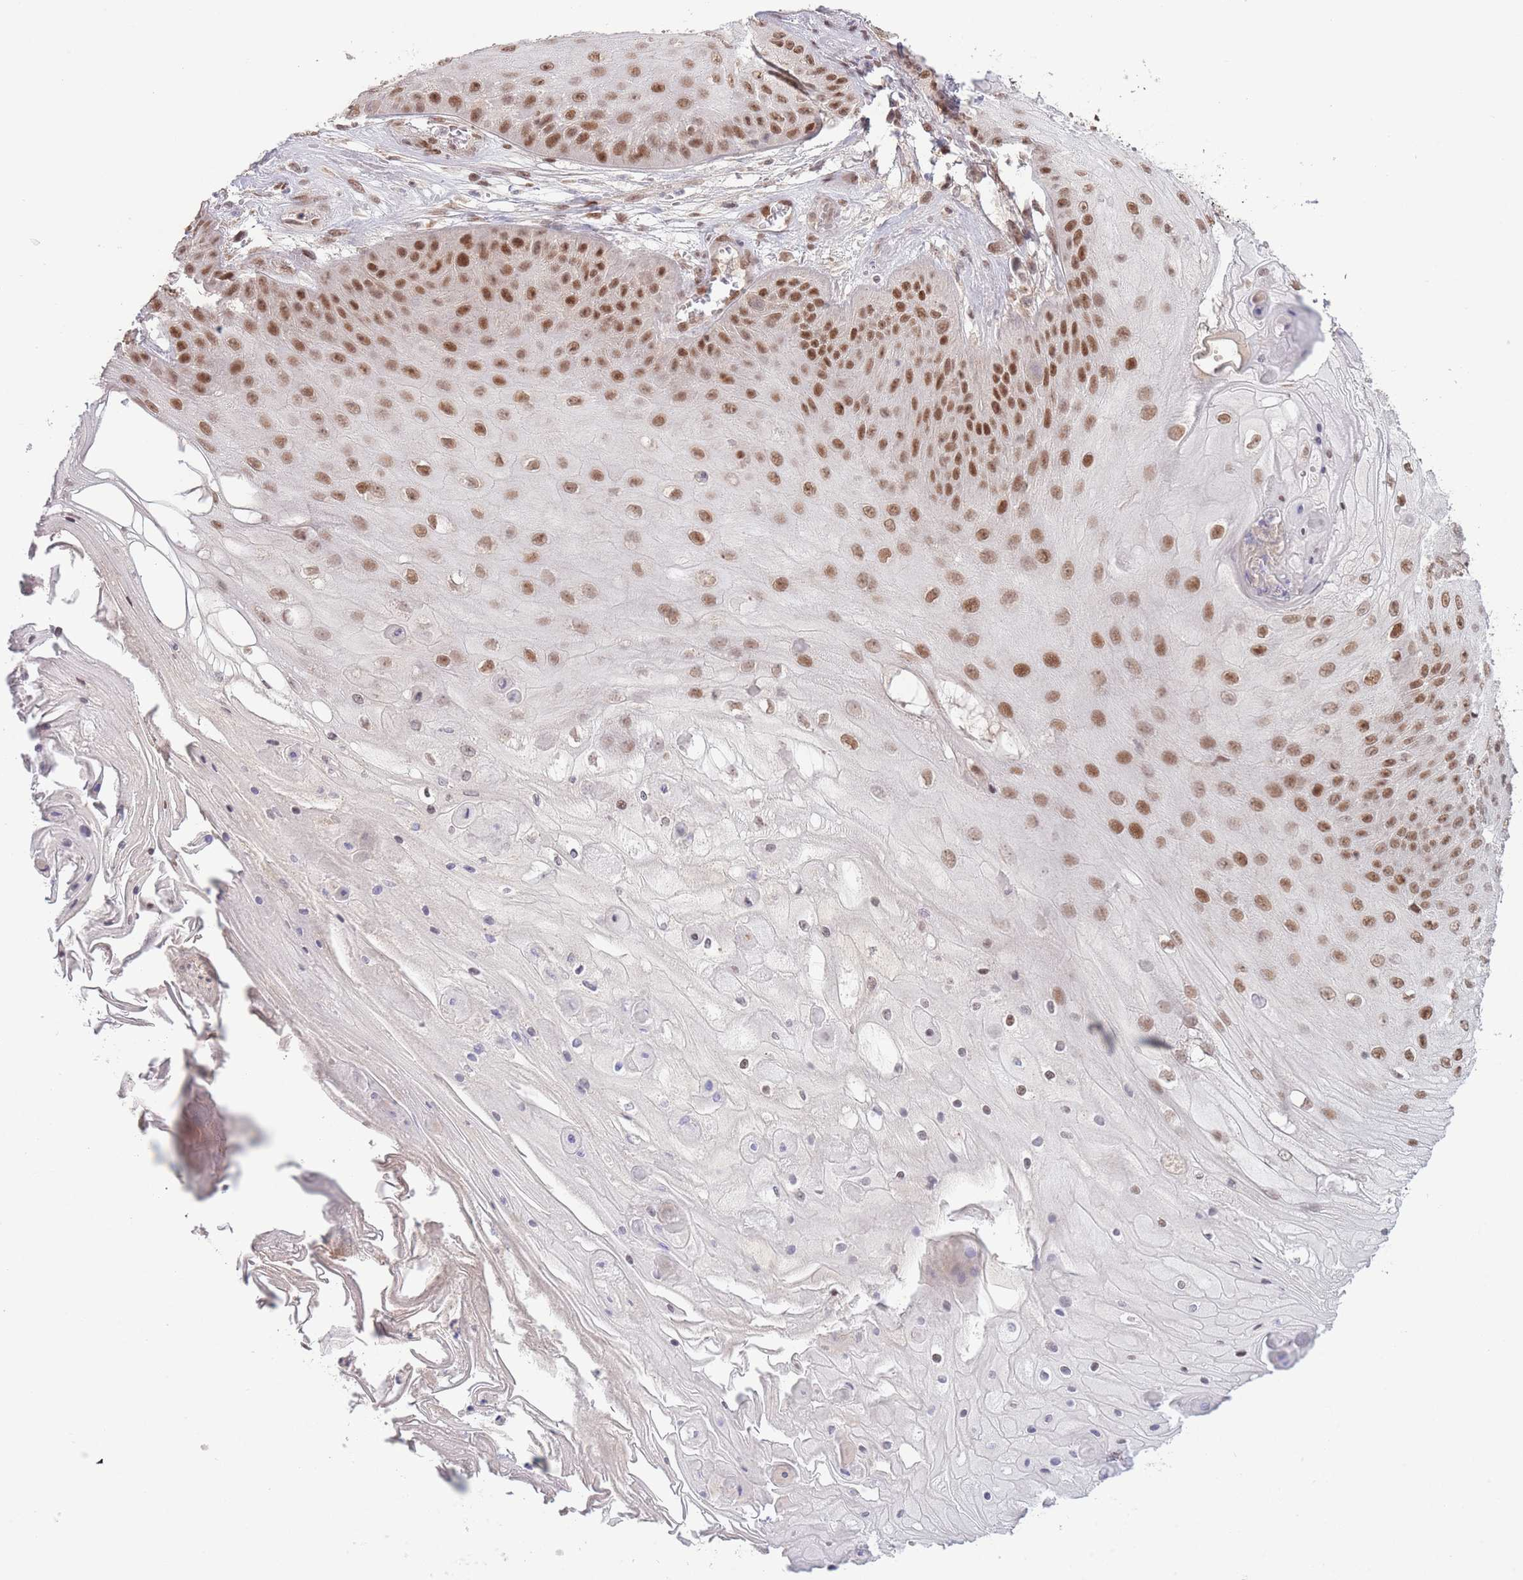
{"staining": {"intensity": "moderate", "quantity": ">75%", "location": "nuclear"}, "tissue": "skin cancer", "cell_type": "Tumor cells", "image_type": "cancer", "snomed": [{"axis": "morphology", "description": "Squamous cell carcinoma, NOS"}, {"axis": "topography", "description": "Skin"}], "caption": "DAB immunohistochemical staining of skin squamous cell carcinoma shows moderate nuclear protein staining in approximately >75% of tumor cells. (Brightfield microscopy of DAB IHC at high magnification).", "gene": "CARD8", "patient": {"sex": "male", "age": 70}}